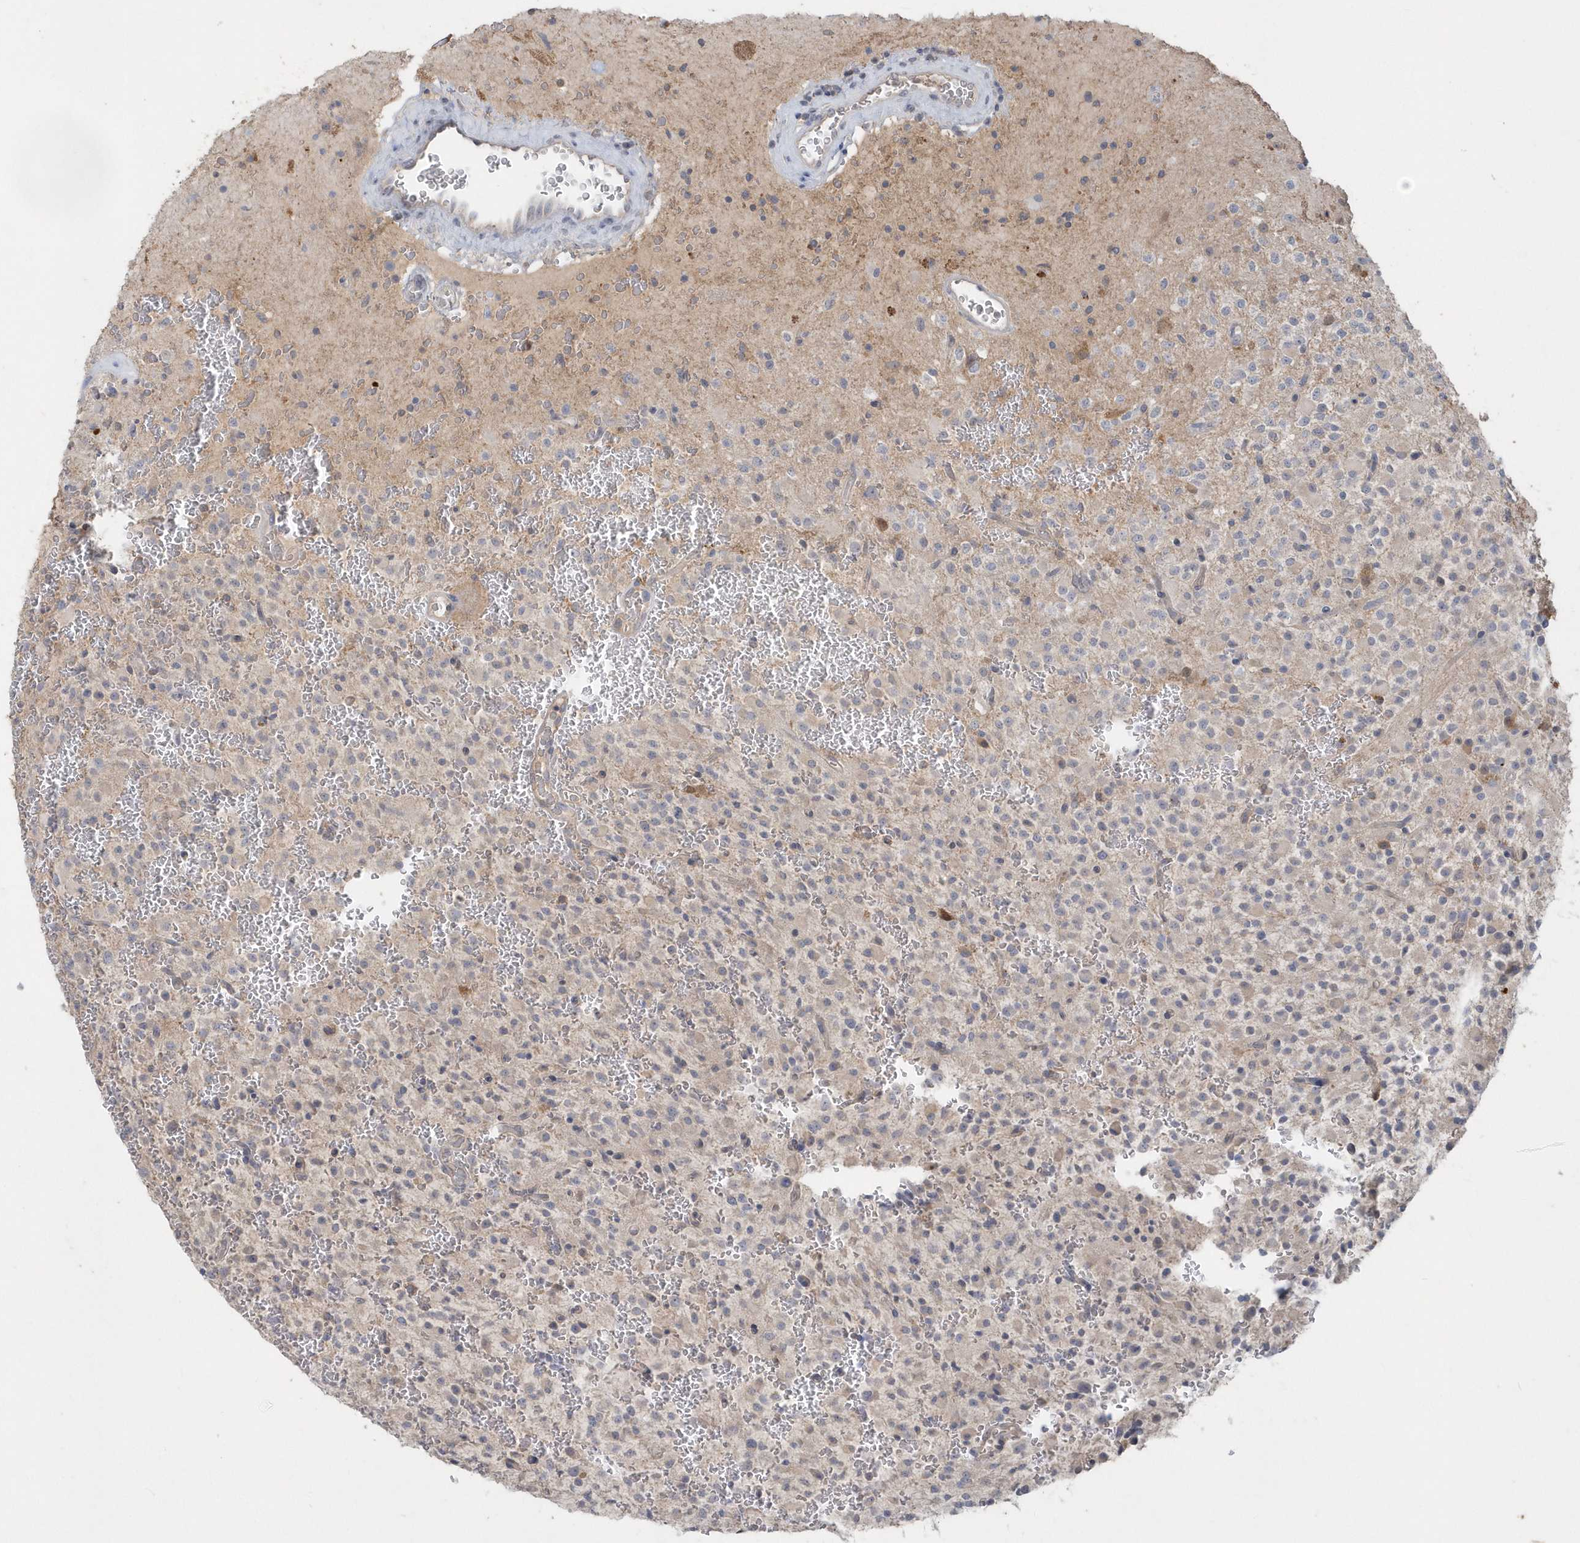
{"staining": {"intensity": "weak", "quantity": "25%-75%", "location": "cytoplasmic/membranous,nuclear"}, "tissue": "glioma", "cell_type": "Tumor cells", "image_type": "cancer", "snomed": [{"axis": "morphology", "description": "Glioma, malignant, High grade"}, {"axis": "topography", "description": "Brain"}], "caption": "IHC of human malignant glioma (high-grade) demonstrates low levels of weak cytoplasmic/membranous and nuclear staining in about 25%-75% of tumor cells.", "gene": "AKR7A2", "patient": {"sex": "male", "age": 34}}